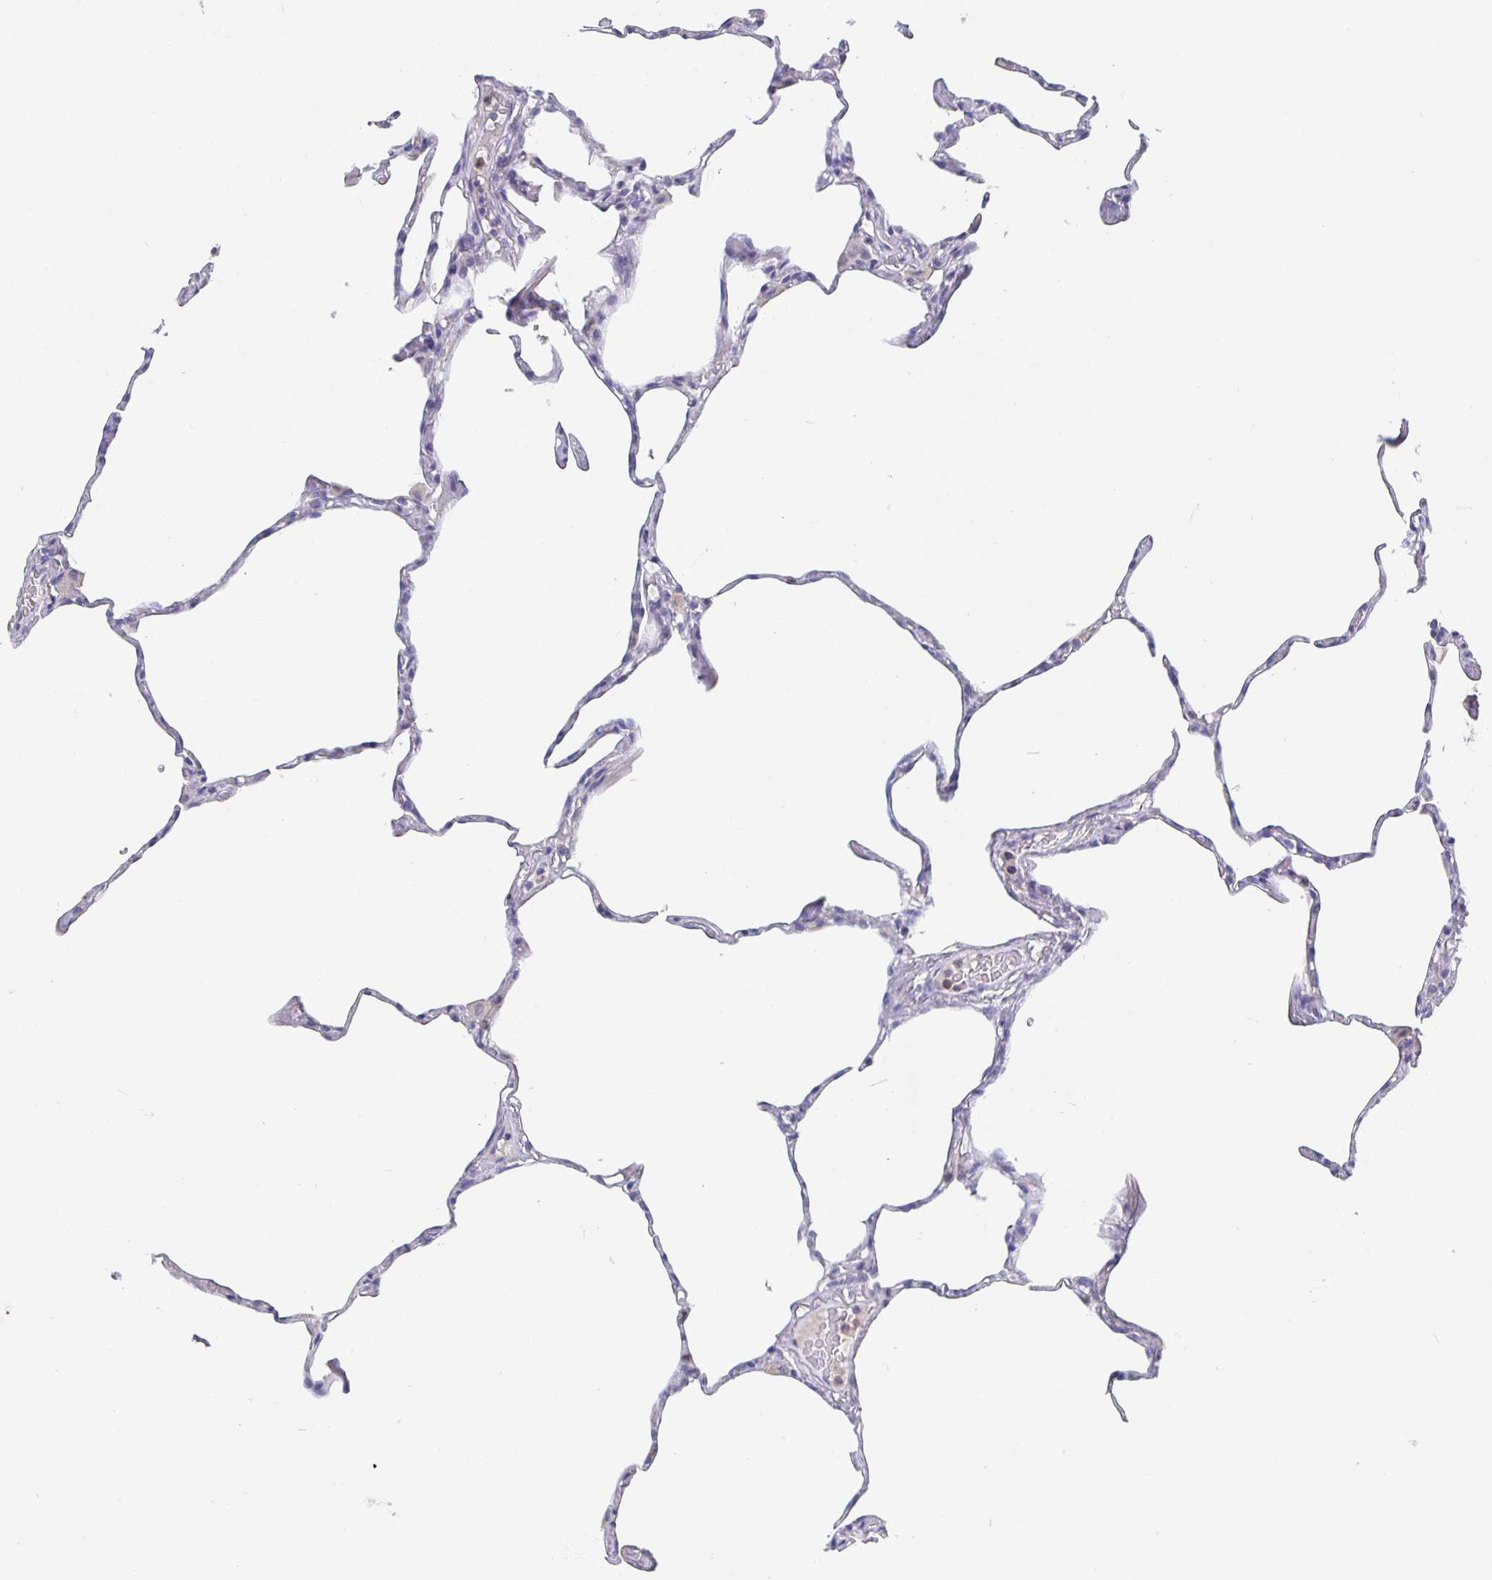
{"staining": {"intensity": "negative", "quantity": "none", "location": "none"}, "tissue": "lung", "cell_type": "Alveolar cells", "image_type": "normal", "snomed": [{"axis": "morphology", "description": "Normal tissue, NOS"}, {"axis": "topography", "description": "Lung"}], "caption": "The immunohistochemistry photomicrograph has no significant staining in alveolar cells of lung. (DAB immunohistochemistry visualized using brightfield microscopy, high magnification).", "gene": "GDF15", "patient": {"sex": "male", "age": 65}}